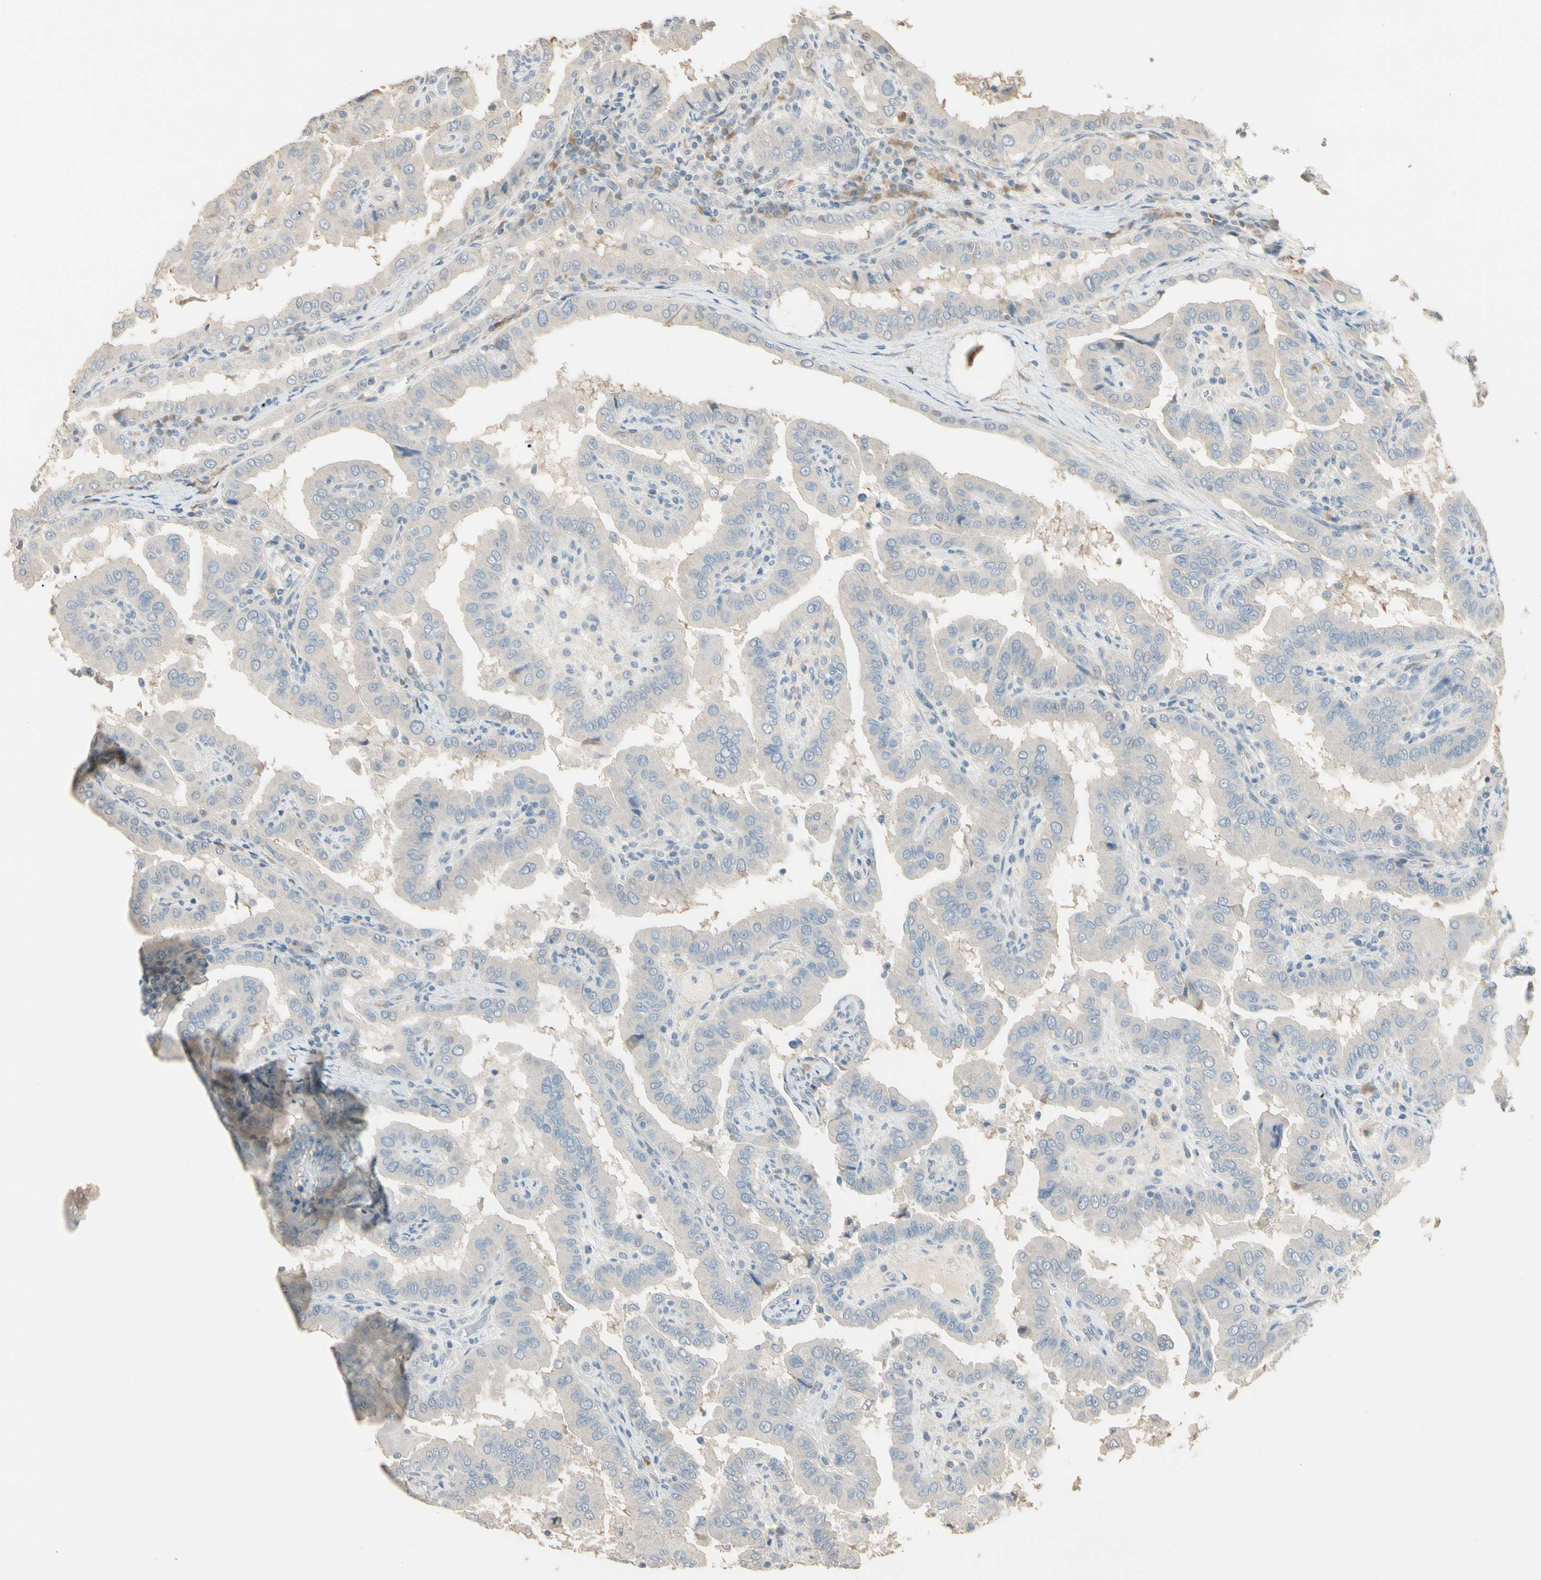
{"staining": {"intensity": "negative", "quantity": "none", "location": "none"}, "tissue": "thyroid cancer", "cell_type": "Tumor cells", "image_type": "cancer", "snomed": [{"axis": "morphology", "description": "Papillary adenocarcinoma, NOS"}, {"axis": "topography", "description": "Thyroid gland"}], "caption": "Immunohistochemical staining of papillary adenocarcinoma (thyroid) reveals no significant expression in tumor cells.", "gene": "GNE", "patient": {"sex": "male", "age": 33}}